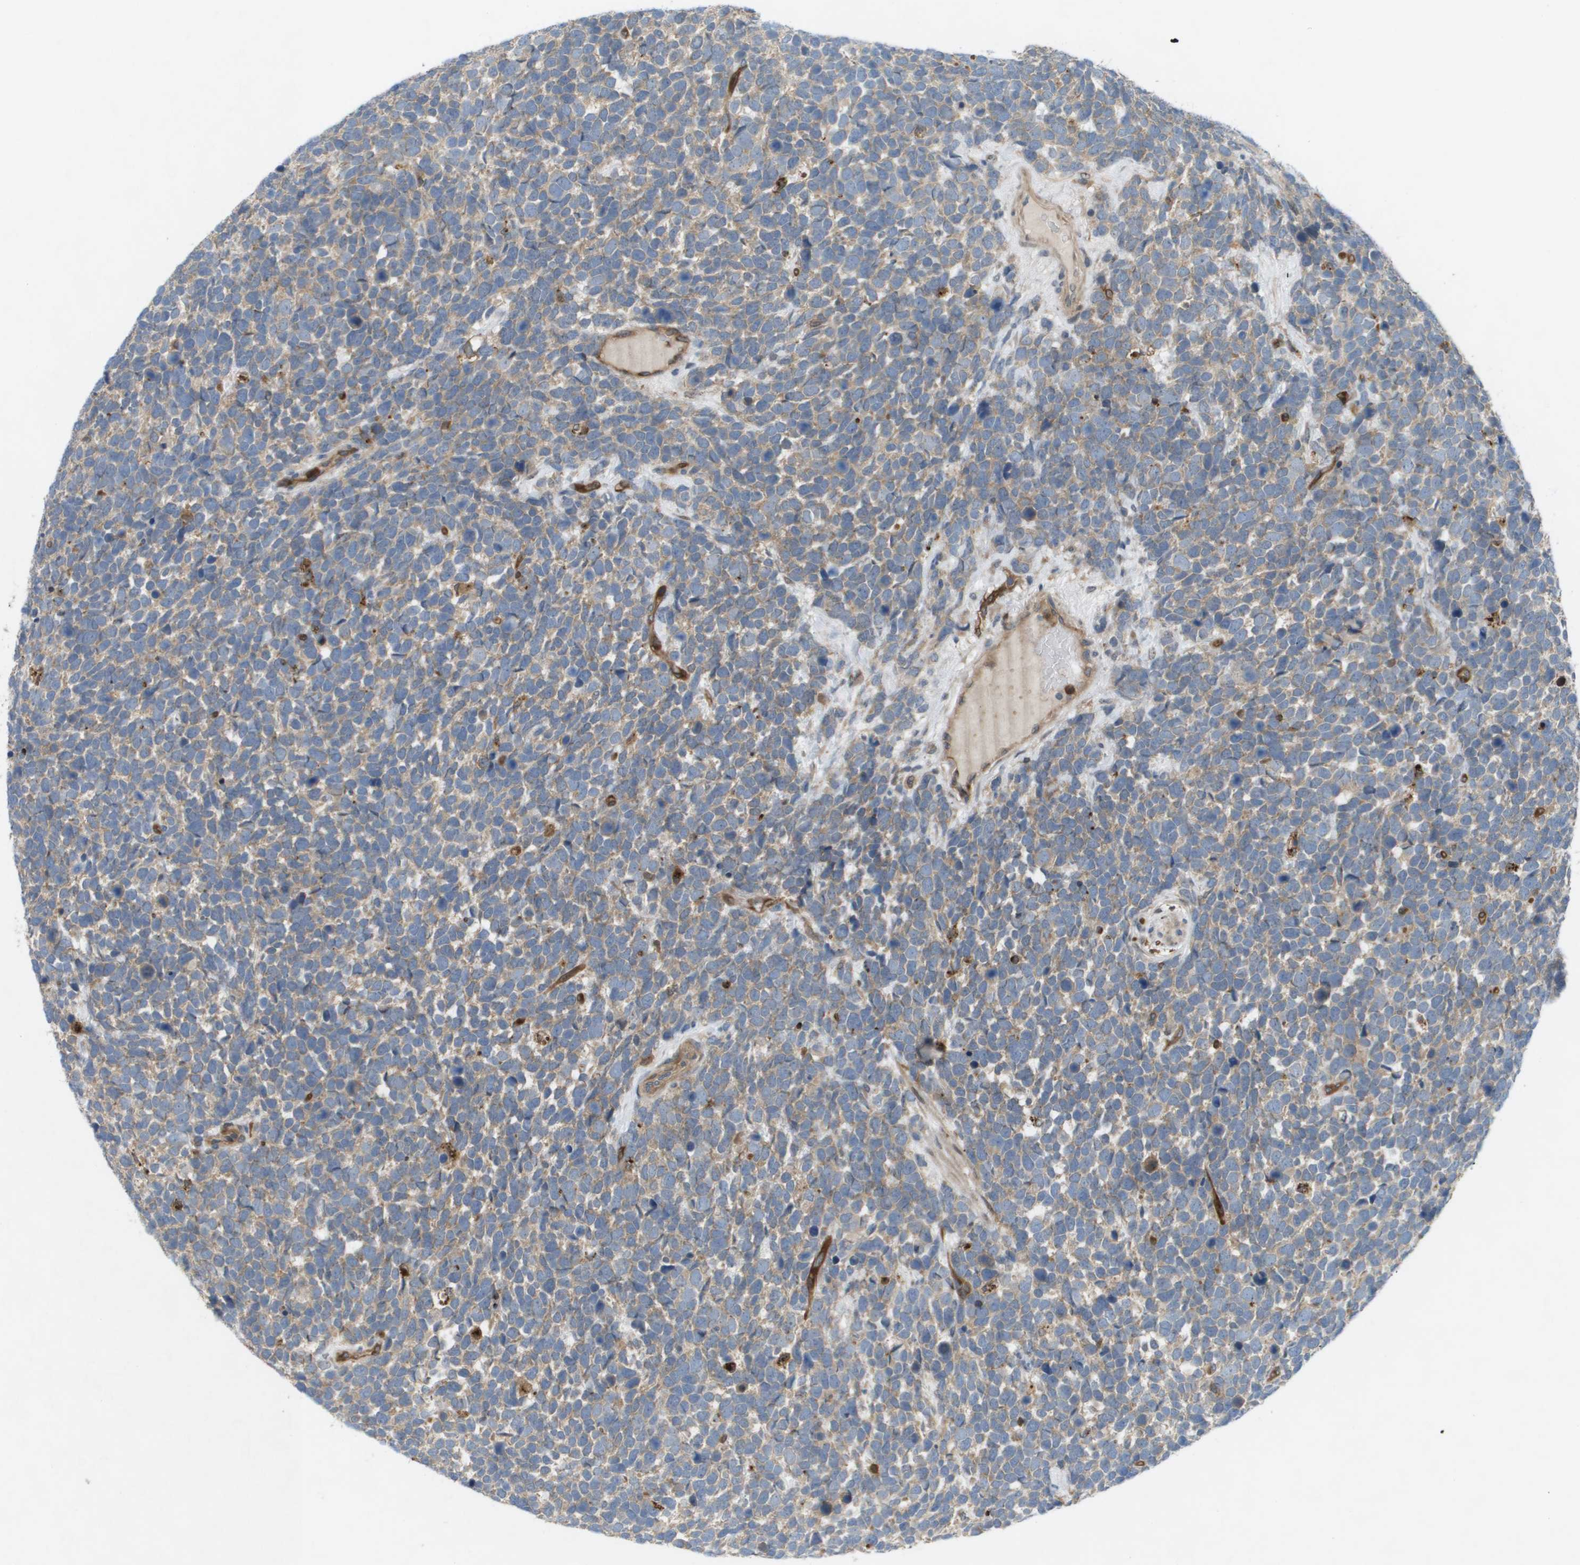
{"staining": {"intensity": "weak", "quantity": ">75%", "location": "cytoplasmic/membranous"}, "tissue": "urothelial cancer", "cell_type": "Tumor cells", "image_type": "cancer", "snomed": [{"axis": "morphology", "description": "Urothelial carcinoma, High grade"}, {"axis": "topography", "description": "Urinary bladder"}], "caption": "DAB (3,3'-diaminobenzidine) immunohistochemical staining of urothelial cancer reveals weak cytoplasmic/membranous protein staining in approximately >75% of tumor cells.", "gene": "PALD1", "patient": {"sex": "female", "age": 82}}